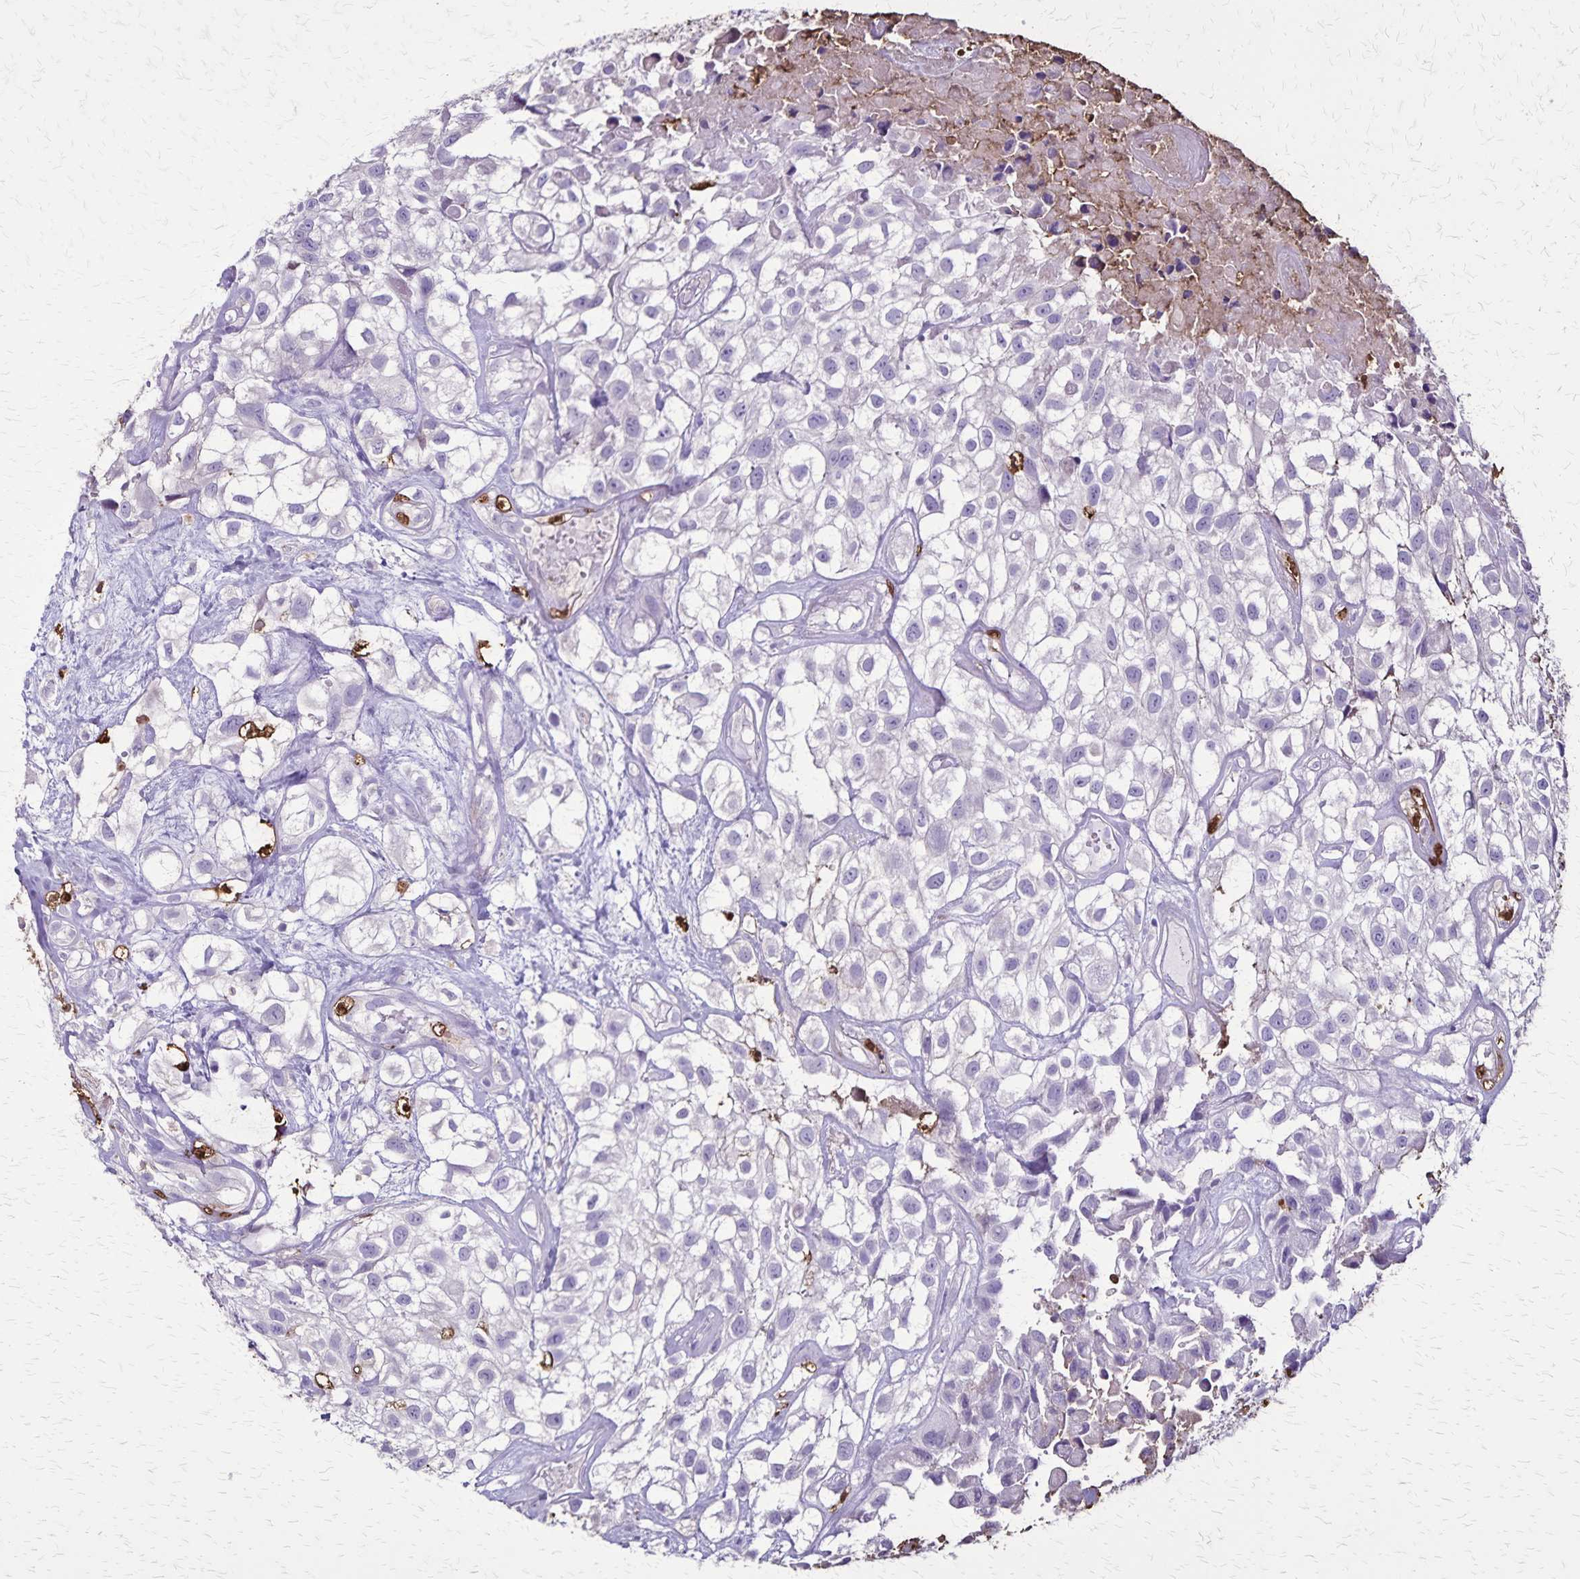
{"staining": {"intensity": "negative", "quantity": "none", "location": "none"}, "tissue": "urothelial cancer", "cell_type": "Tumor cells", "image_type": "cancer", "snomed": [{"axis": "morphology", "description": "Urothelial carcinoma, High grade"}, {"axis": "topography", "description": "Urinary bladder"}], "caption": "Tumor cells are negative for protein expression in human urothelial cancer.", "gene": "ULBP3", "patient": {"sex": "male", "age": 56}}